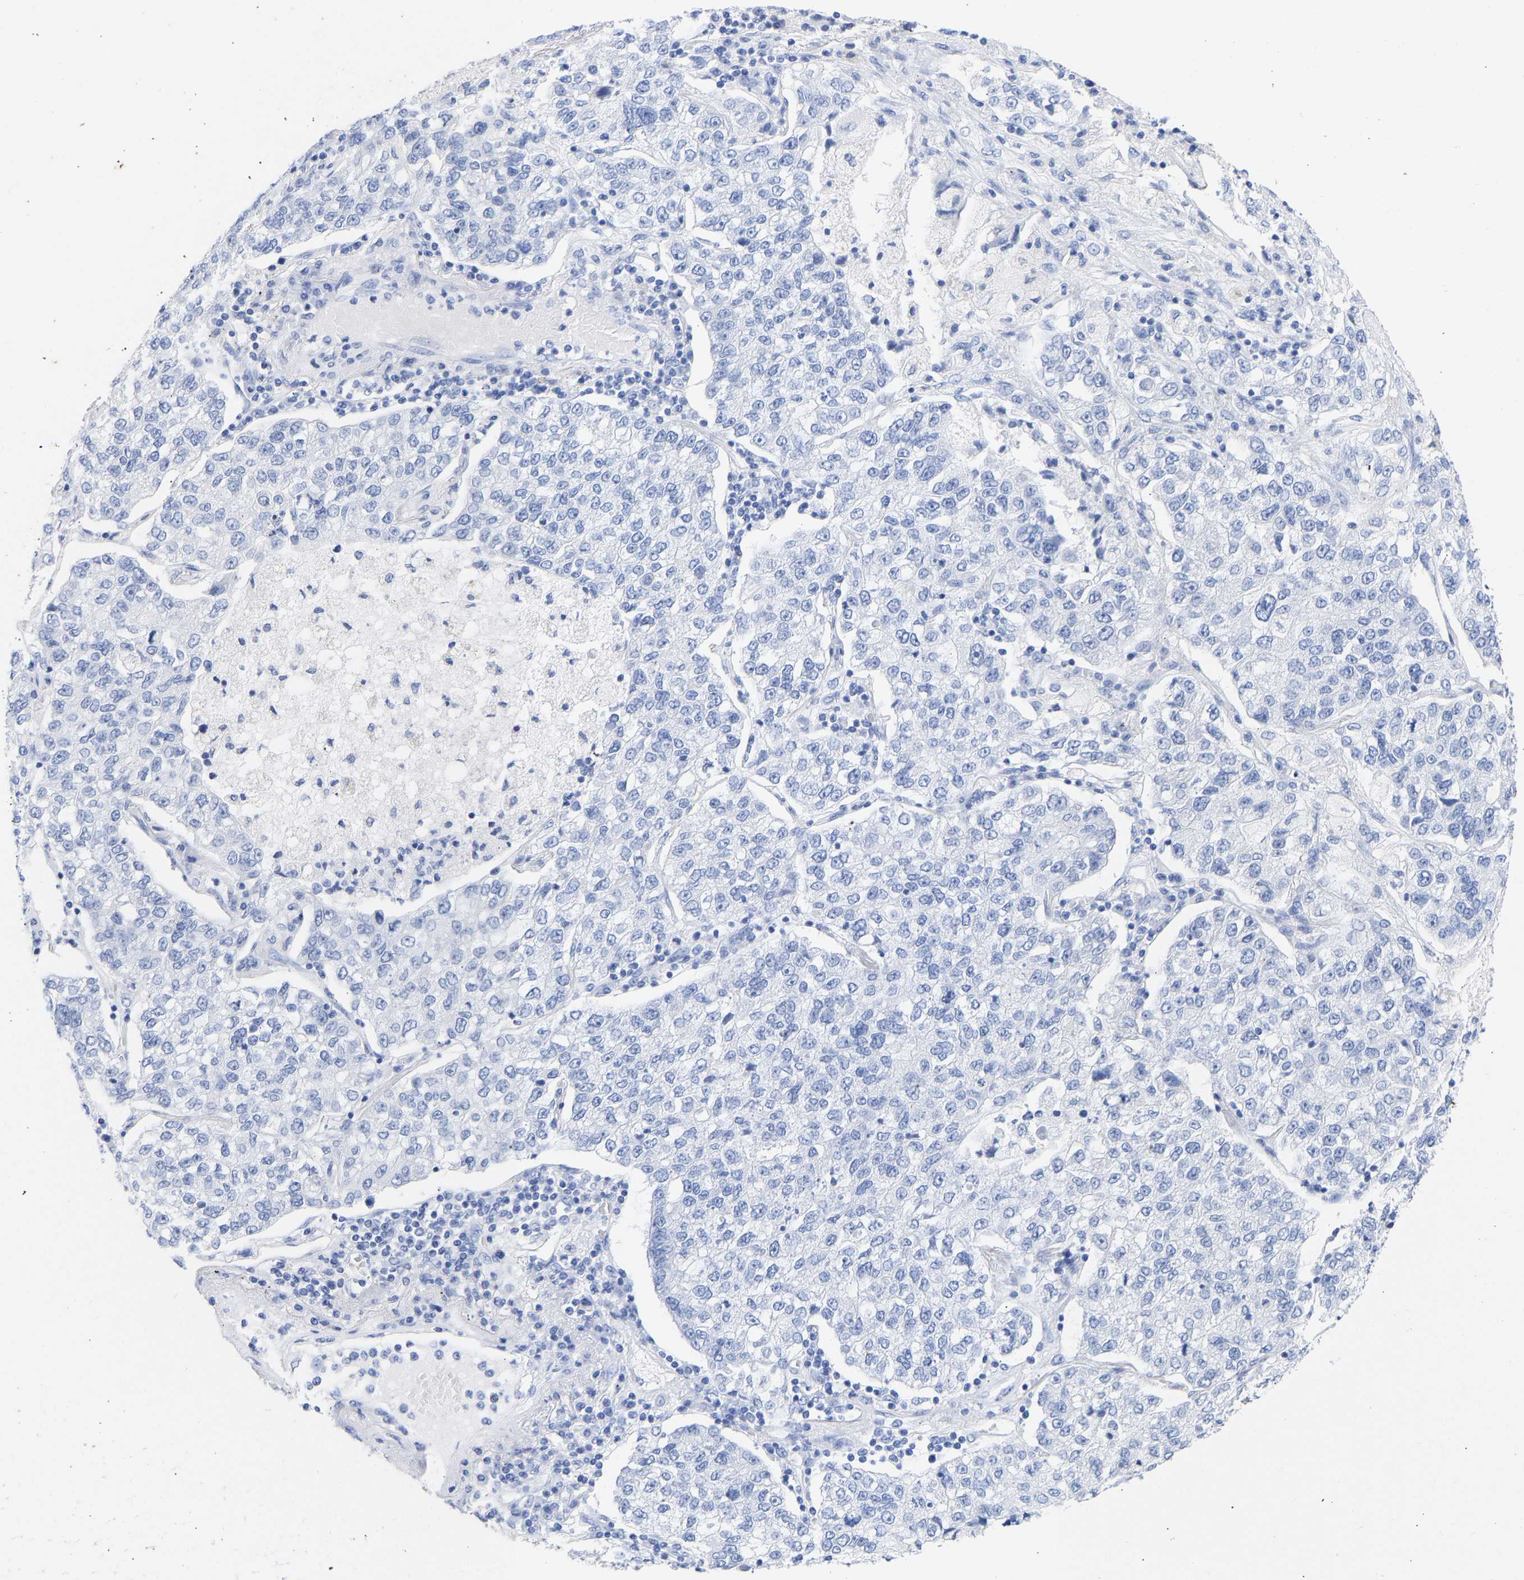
{"staining": {"intensity": "negative", "quantity": "none", "location": "none"}, "tissue": "lung cancer", "cell_type": "Tumor cells", "image_type": "cancer", "snomed": [{"axis": "morphology", "description": "Adenocarcinoma, NOS"}, {"axis": "topography", "description": "Lung"}], "caption": "Tumor cells show no significant staining in lung cancer.", "gene": "KRT1", "patient": {"sex": "male", "age": 49}}